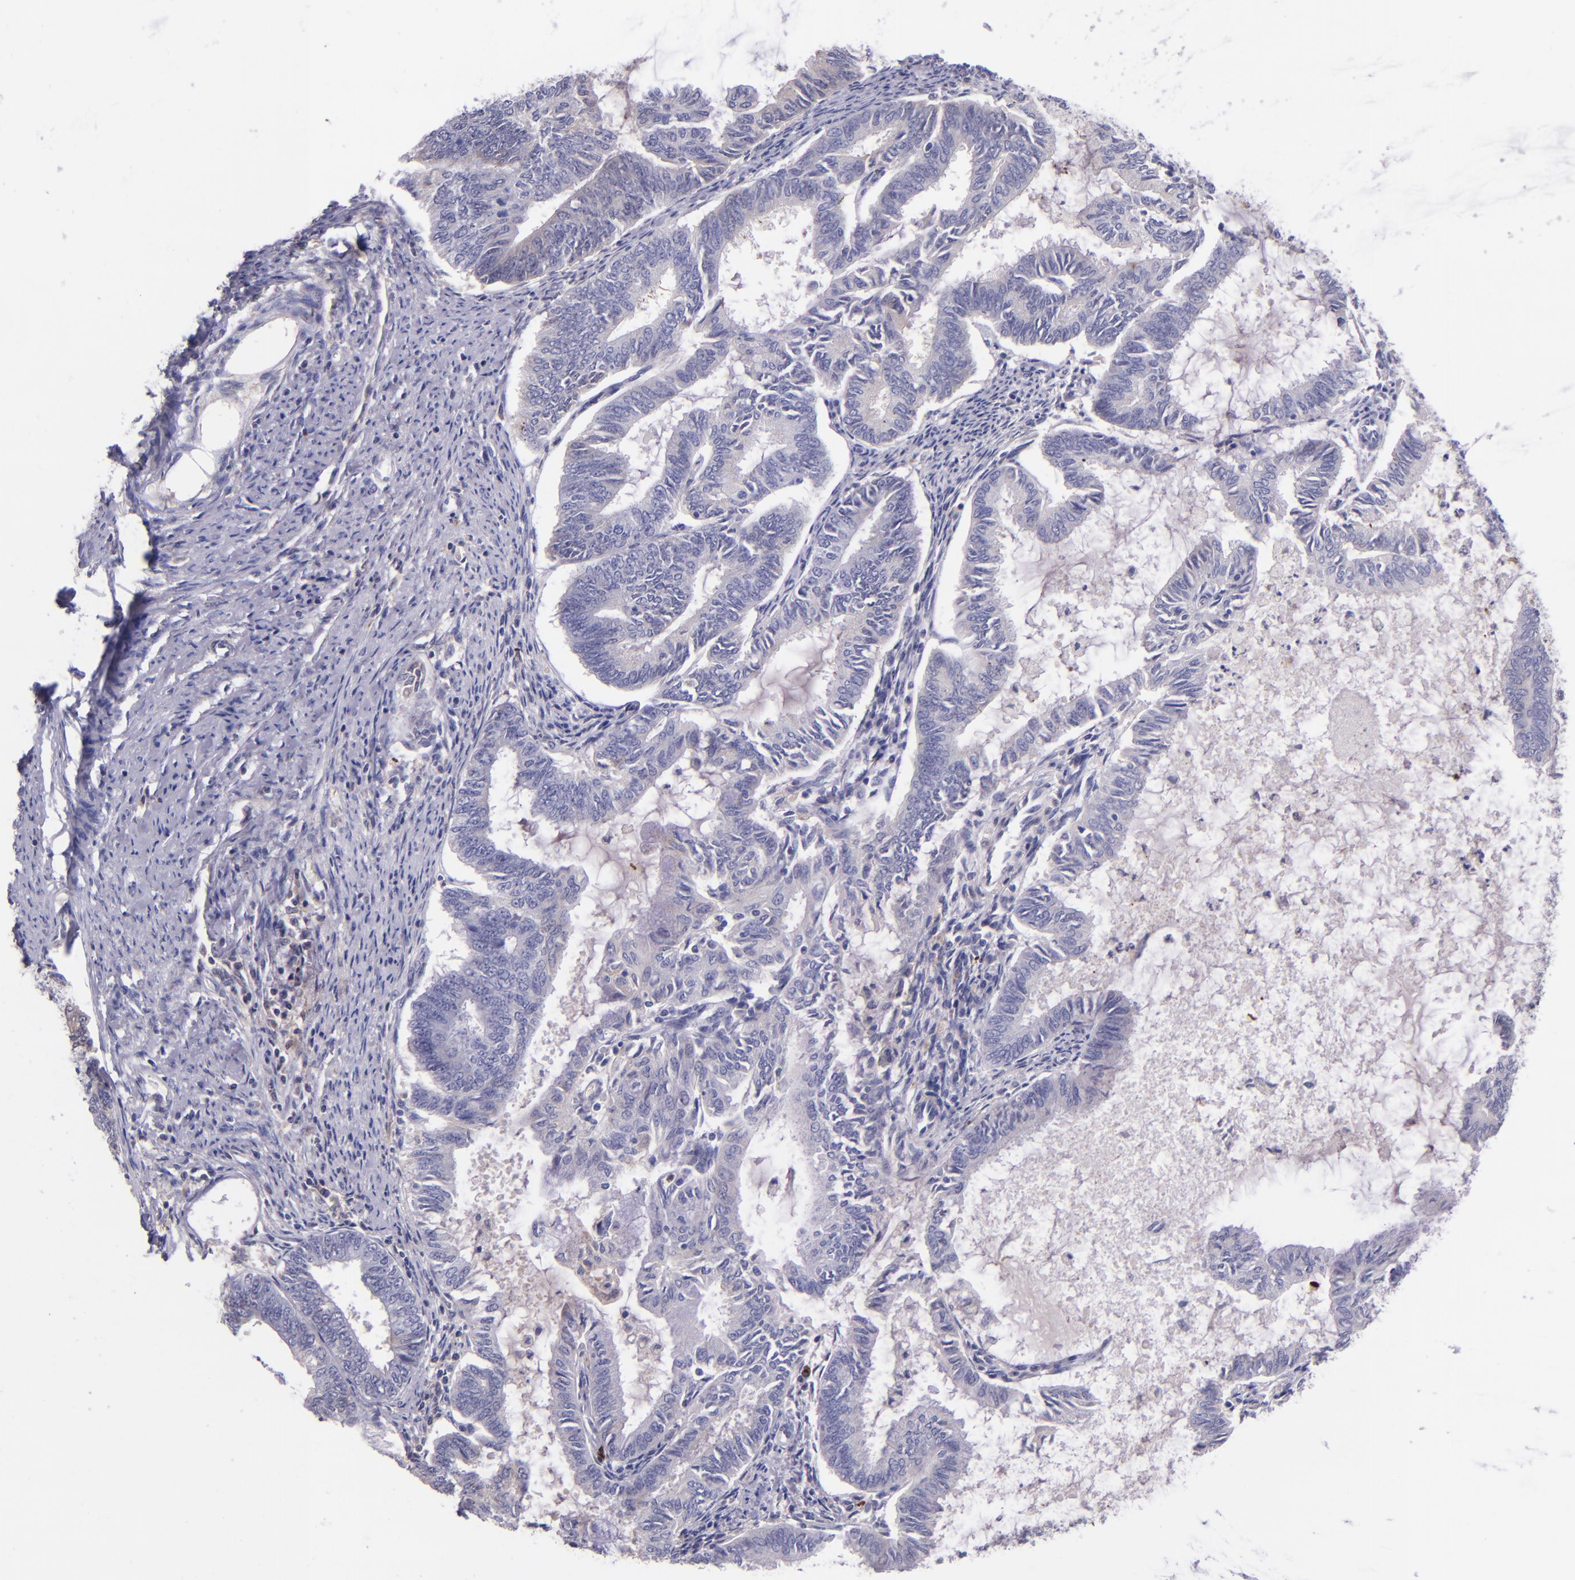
{"staining": {"intensity": "negative", "quantity": "none", "location": "none"}, "tissue": "endometrial cancer", "cell_type": "Tumor cells", "image_type": "cancer", "snomed": [{"axis": "morphology", "description": "Adenocarcinoma, NOS"}, {"axis": "topography", "description": "Endometrium"}], "caption": "The immunohistochemistry (IHC) histopathology image has no significant expression in tumor cells of adenocarcinoma (endometrial) tissue.", "gene": "KNG1", "patient": {"sex": "female", "age": 86}}